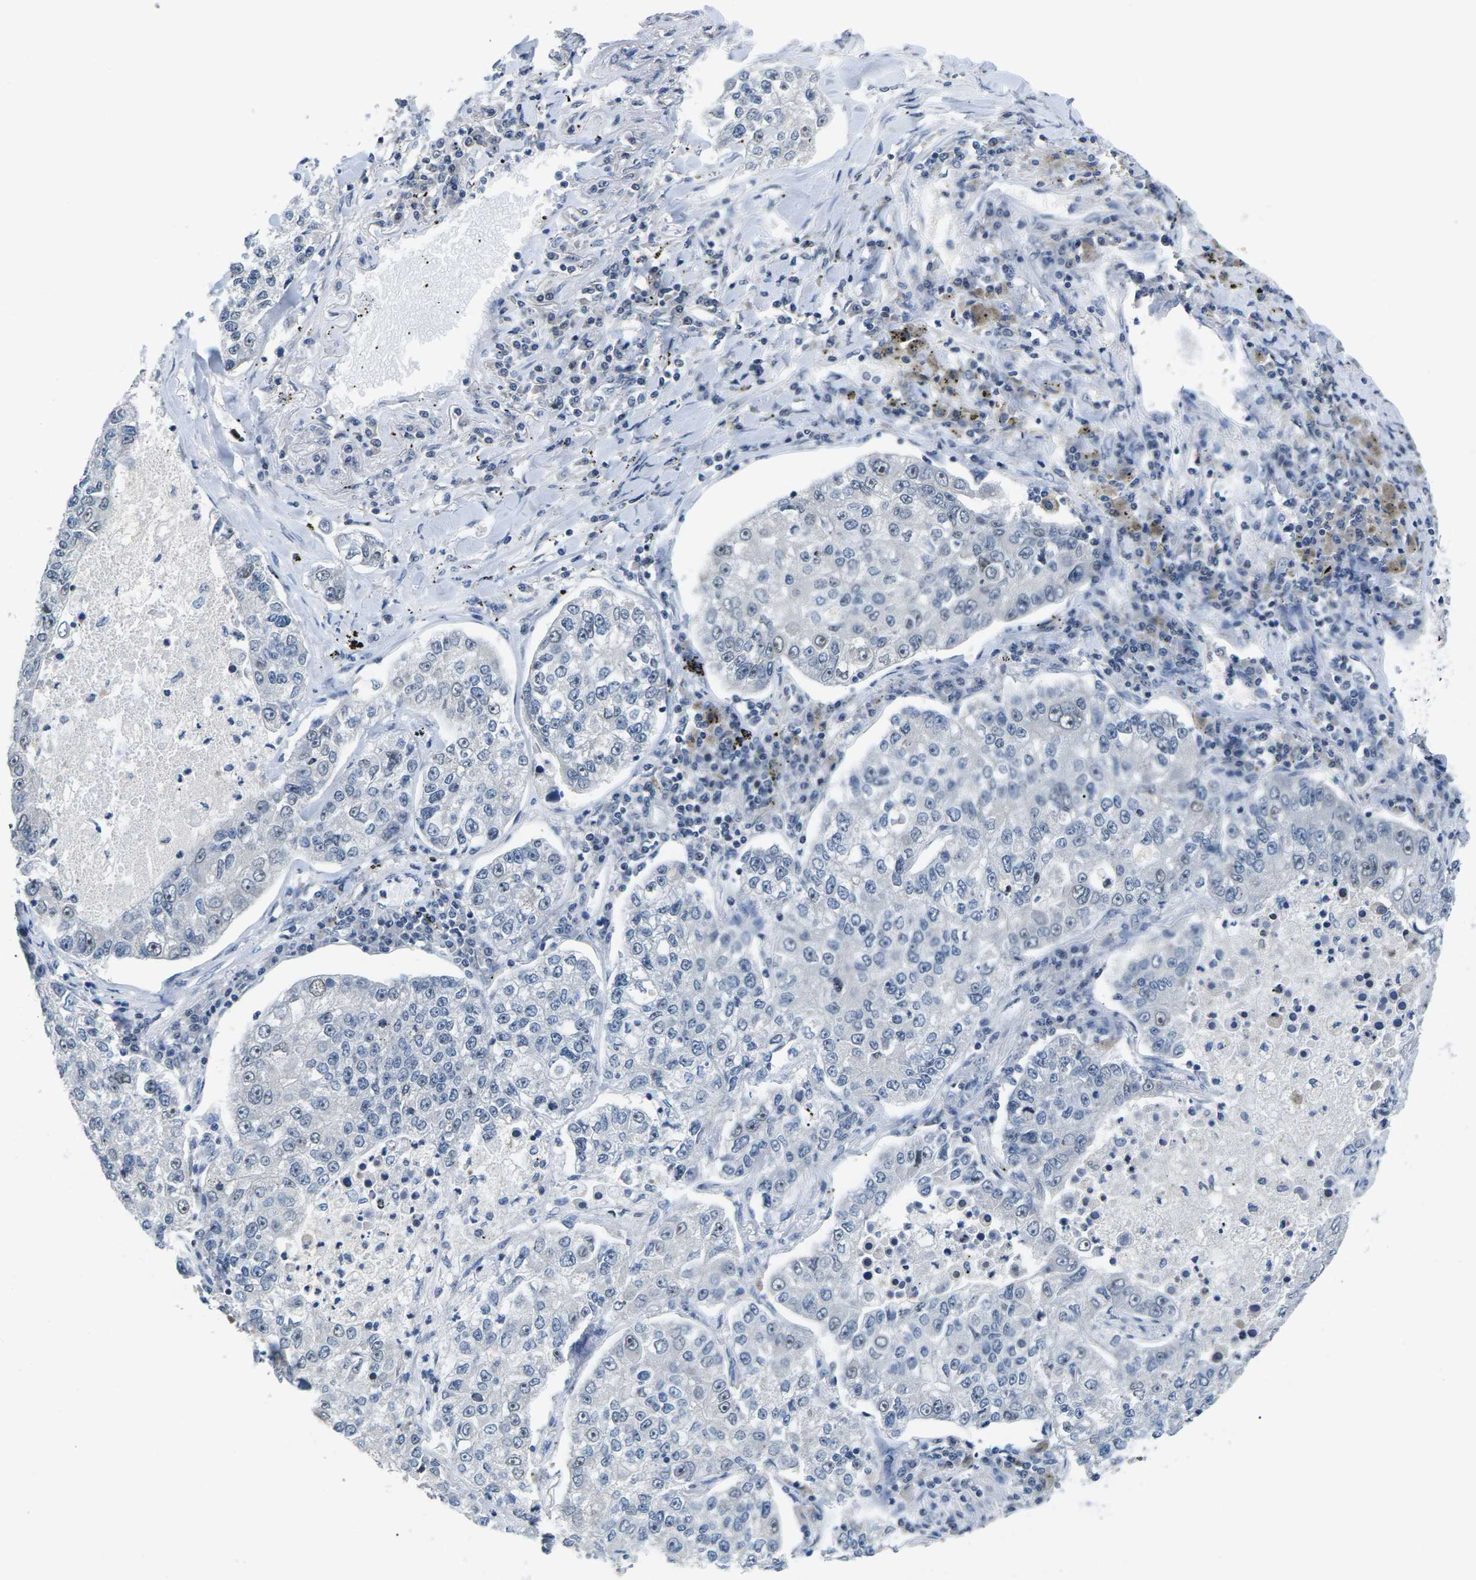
{"staining": {"intensity": "negative", "quantity": "none", "location": "none"}, "tissue": "lung cancer", "cell_type": "Tumor cells", "image_type": "cancer", "snomed": [{"axis": "morphology", "description": "Adenocarcinoma, NOS"}, {"axis": "topography", "description": "Lung"}], "caption": "Immunohistochemistry of human lung cancer (adenocarcinoma) shows no staining in tumor cells.", "gene": "NSRP1", "patient": {"sex": "male", "age": 49}}